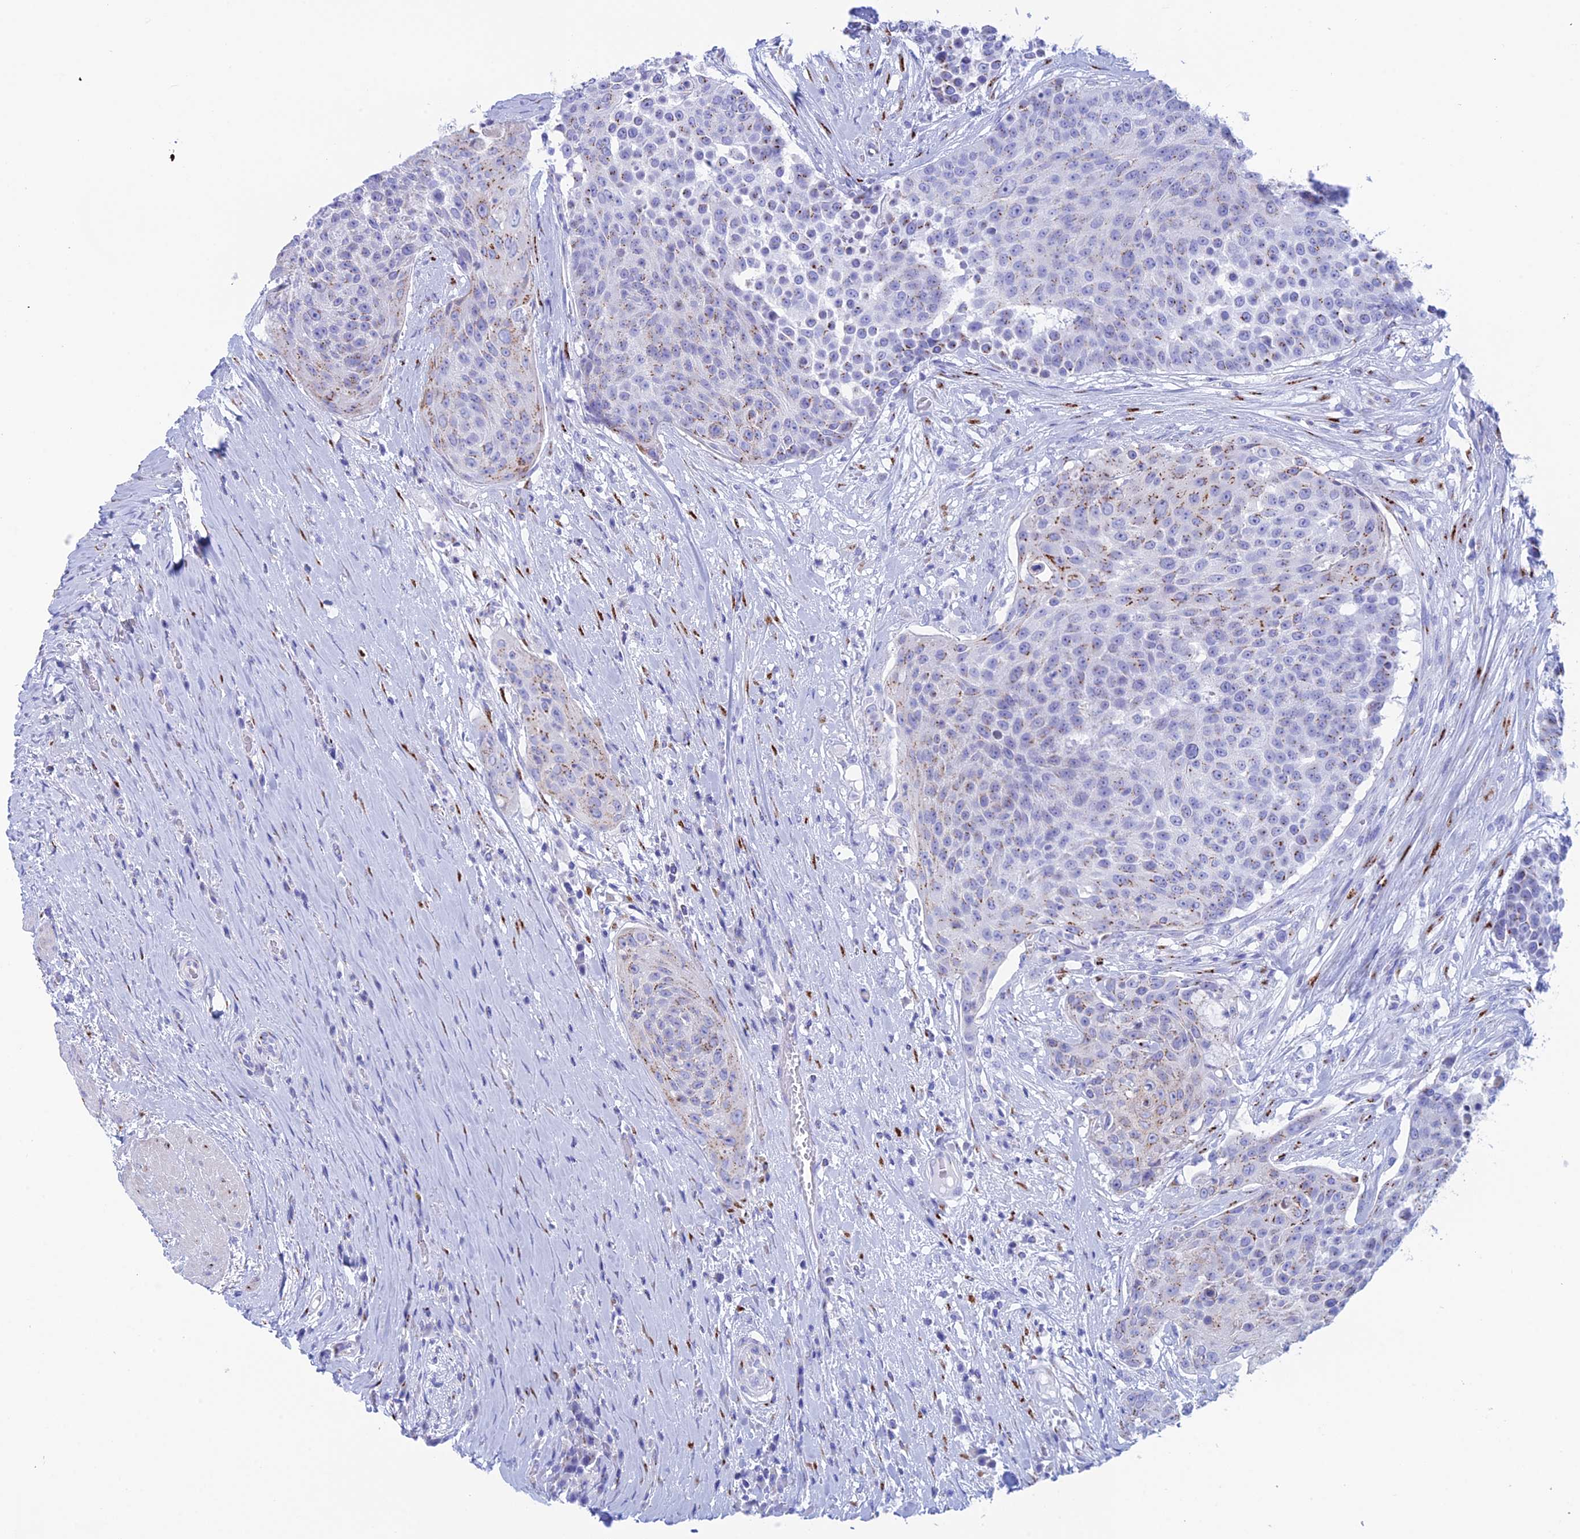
{"staining": {"intensity": "moderate", "quantity": "<25%", "location": "cytoplasmic/membranous"}, "tissue": "urothelial cancer", "cell_type": "Tumor cells", "image_type": "cancer", "snomed": [{"axis": "morphology", "description": "Urothelial carcinoma, High grade"}, {"axis": "topography", "description": "Urinary bladder"}], "caption": "Urothelial cancer stained for a protein (brown) exhibits moderate cytoplasmic/membranous positive staining in approximately <25% of tumor cells.", "gene": "ERICH4", "patient": {"sex": "female", "age": 63}}